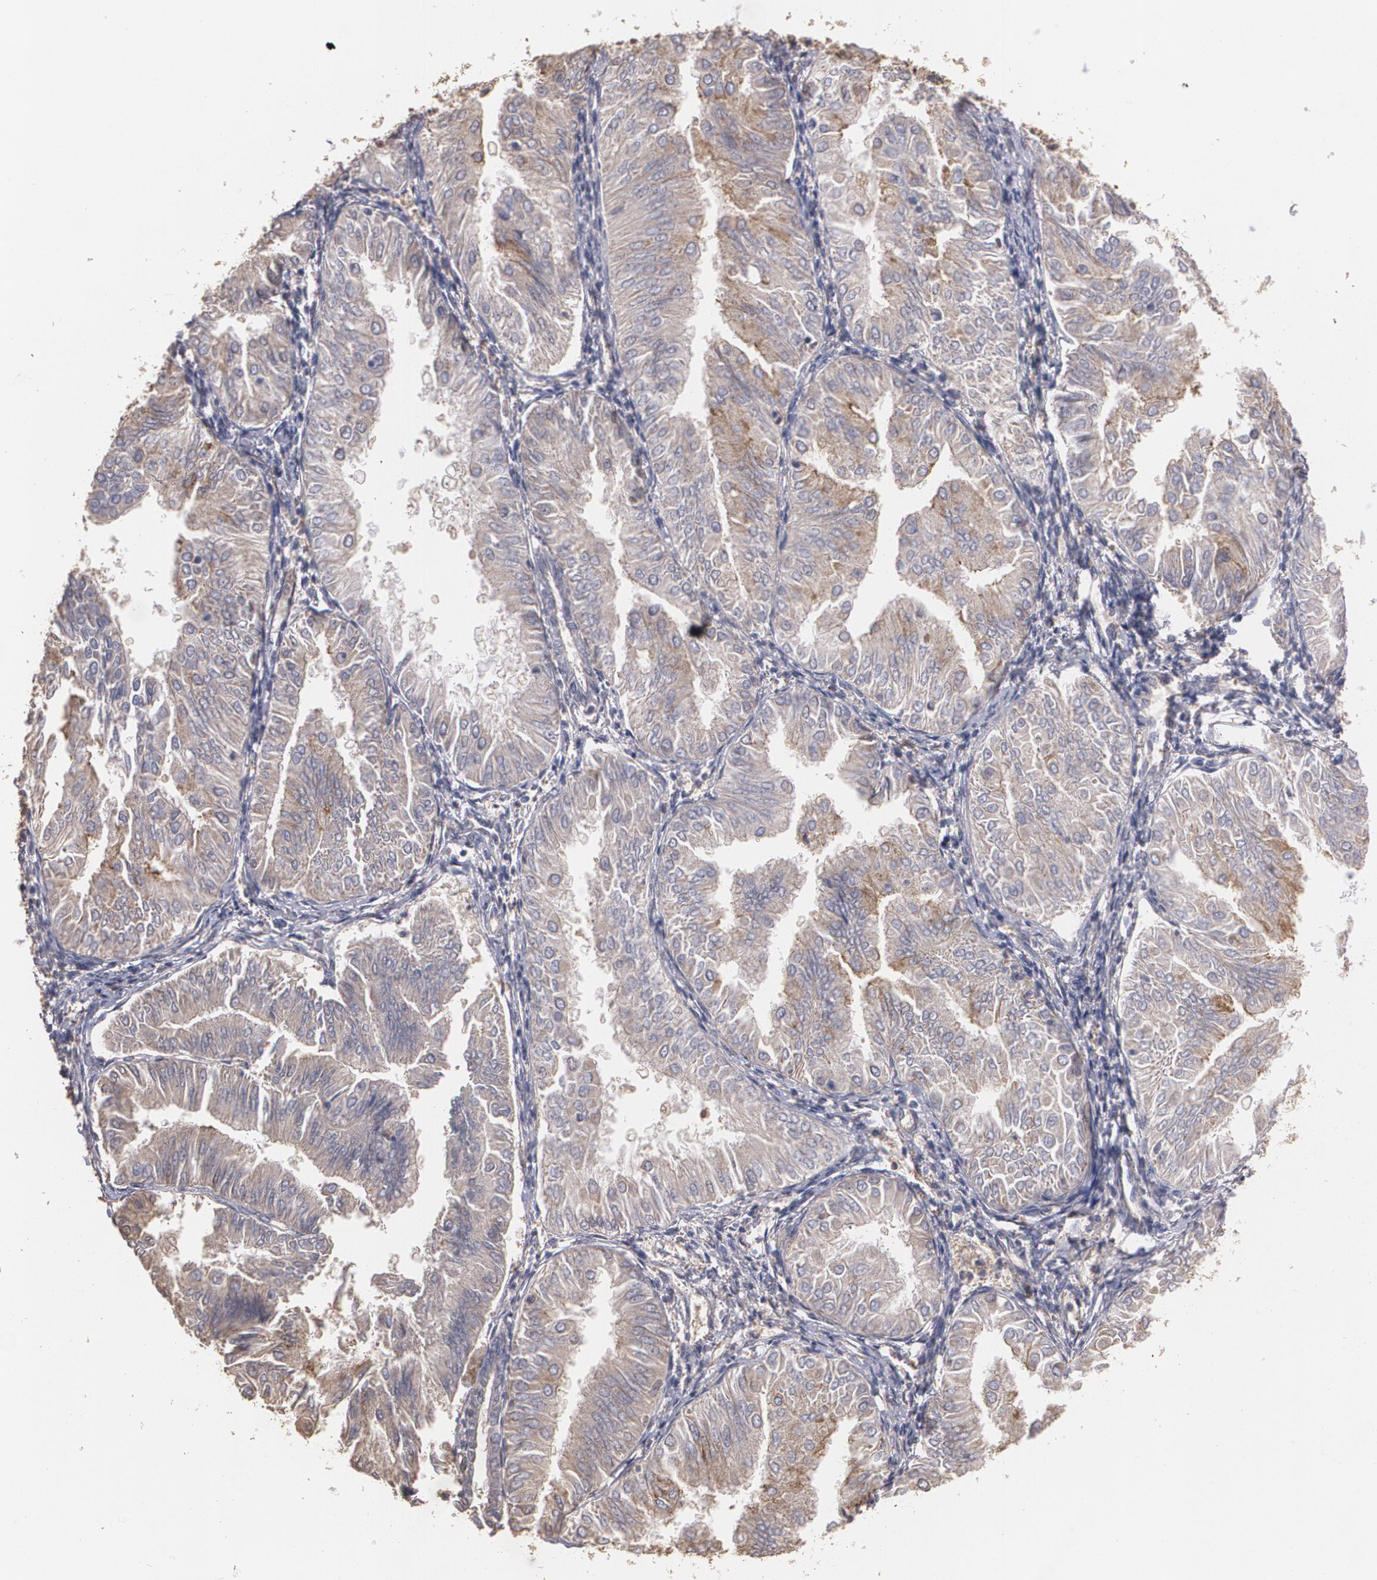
{"staining": {"intensity": "weak", "quantity": ">75%", "location": "cytoplasmic/membranous"}, "tissue": "endometrial cancer", "cell_type": "Tumor cells", "image_type": "cancer", "snomed": [{"axis": "morphology", "description": "Adenocarcinoma, NOS"}, {"axis": "topography", "description": "Endometrium"}], "caption": "Protein expression analysis of human endometrial adenocarcinoma reveals weak cytoplasmic/membranous expression in approximately >75% of tumor cells. (DAB (3,3'-diaminobenzidine) IHC, brown staining for protein, blue staining for nuclei).", "gene": "PON1", "patient": {"sex": "female", "age": 53}}